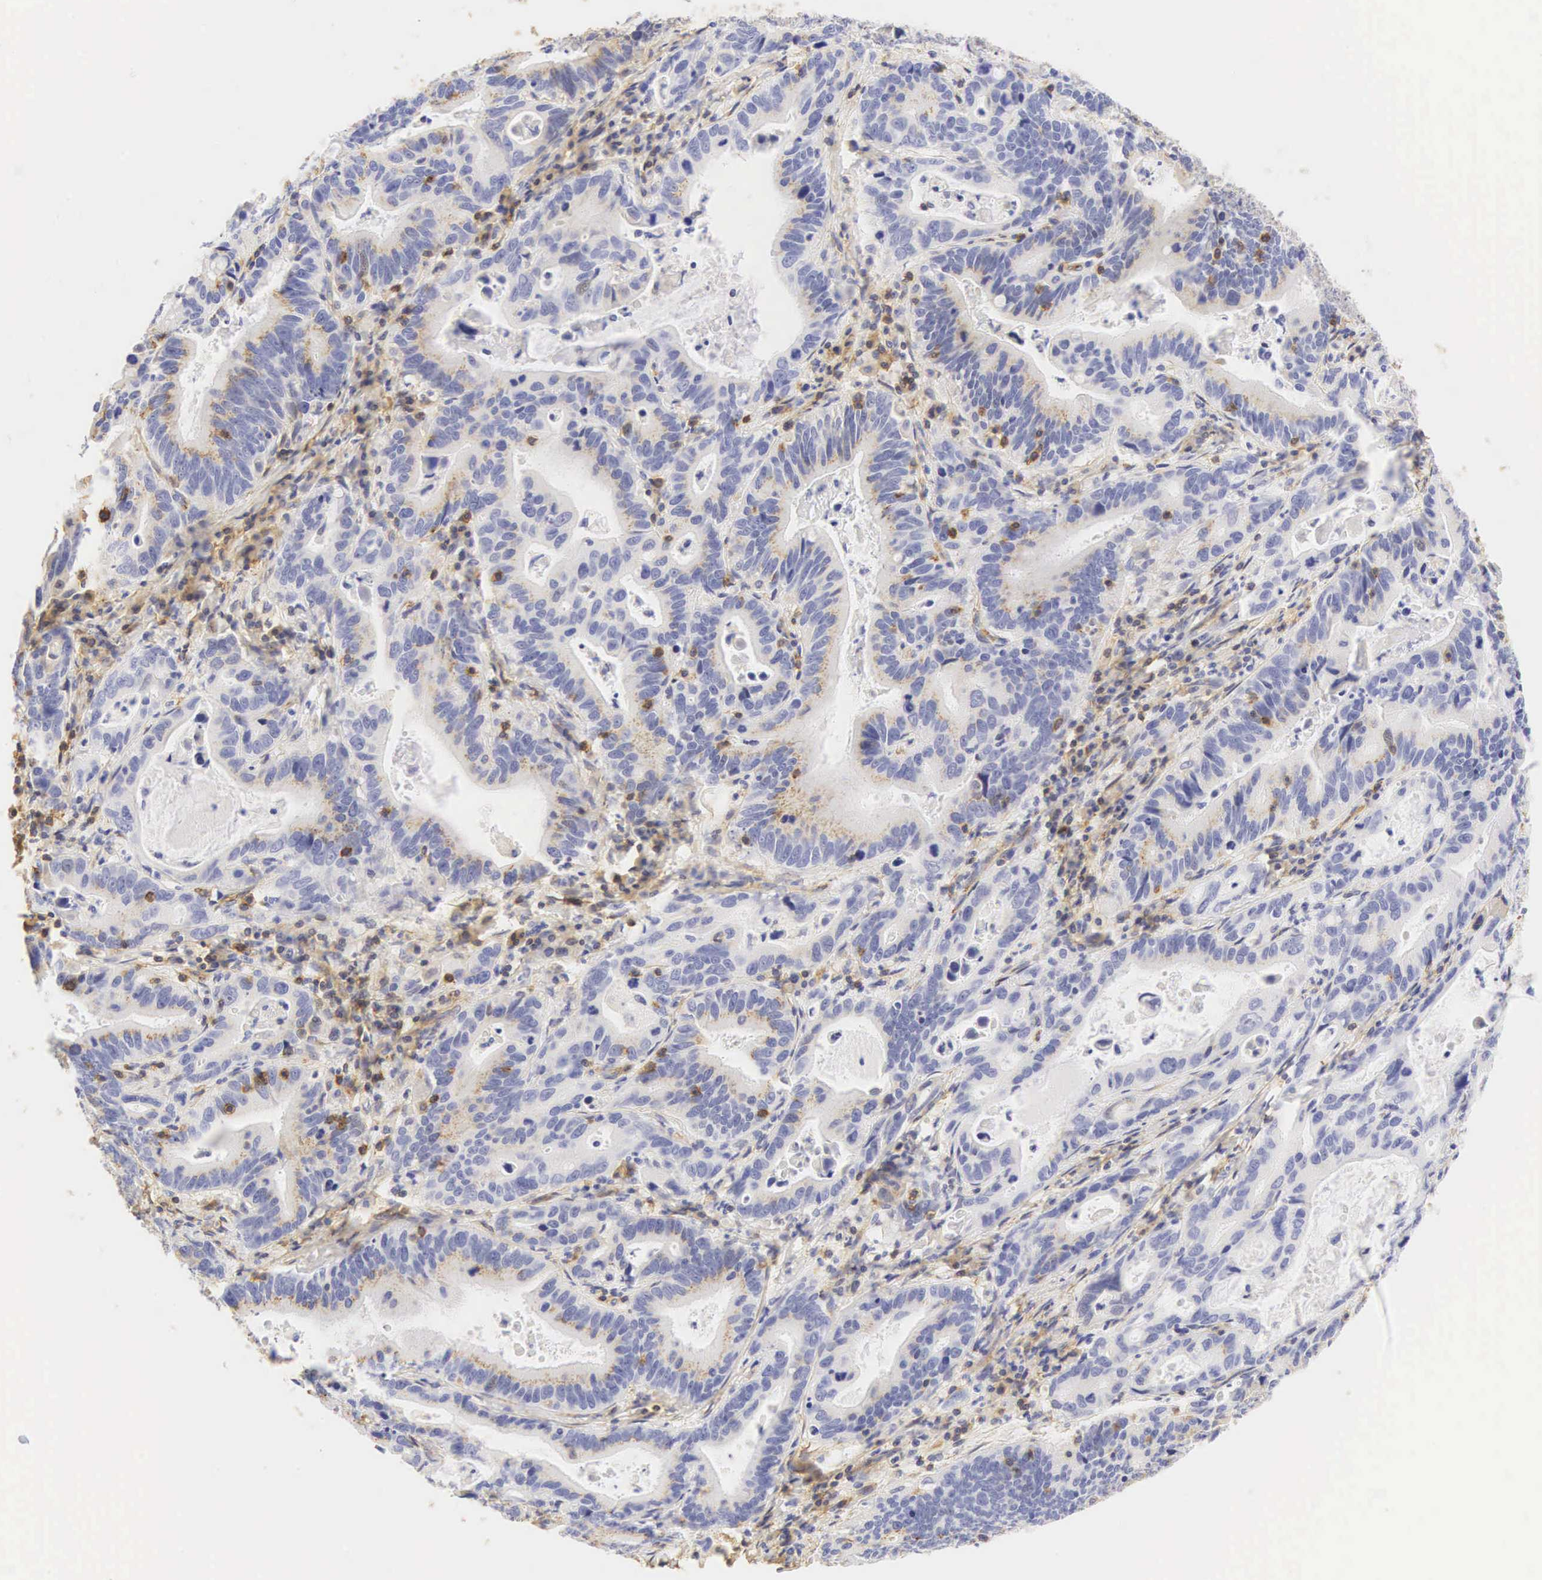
{"staining": {"intensity": "weak", "quantity": "25%-75%", "location": "cytoplasmic/membranous"}, "tissue": "stomach cancer", "cell_type": "Tumor cells", "image_type": "cancer", "snomed": [{"axis": "morphology", "description": "Adenocarcinoma, NOS"}, {"axis": "topography", "description": "Stomach, upper"}], "caption": "Tumor cells reveal low levels of weak cytoplasmic/membranous positivity in about 25%-75% of cells in human adenocarcinoma (stomach).", "gene": "CD99", "patient": {"sex": "male", "age": 63}}